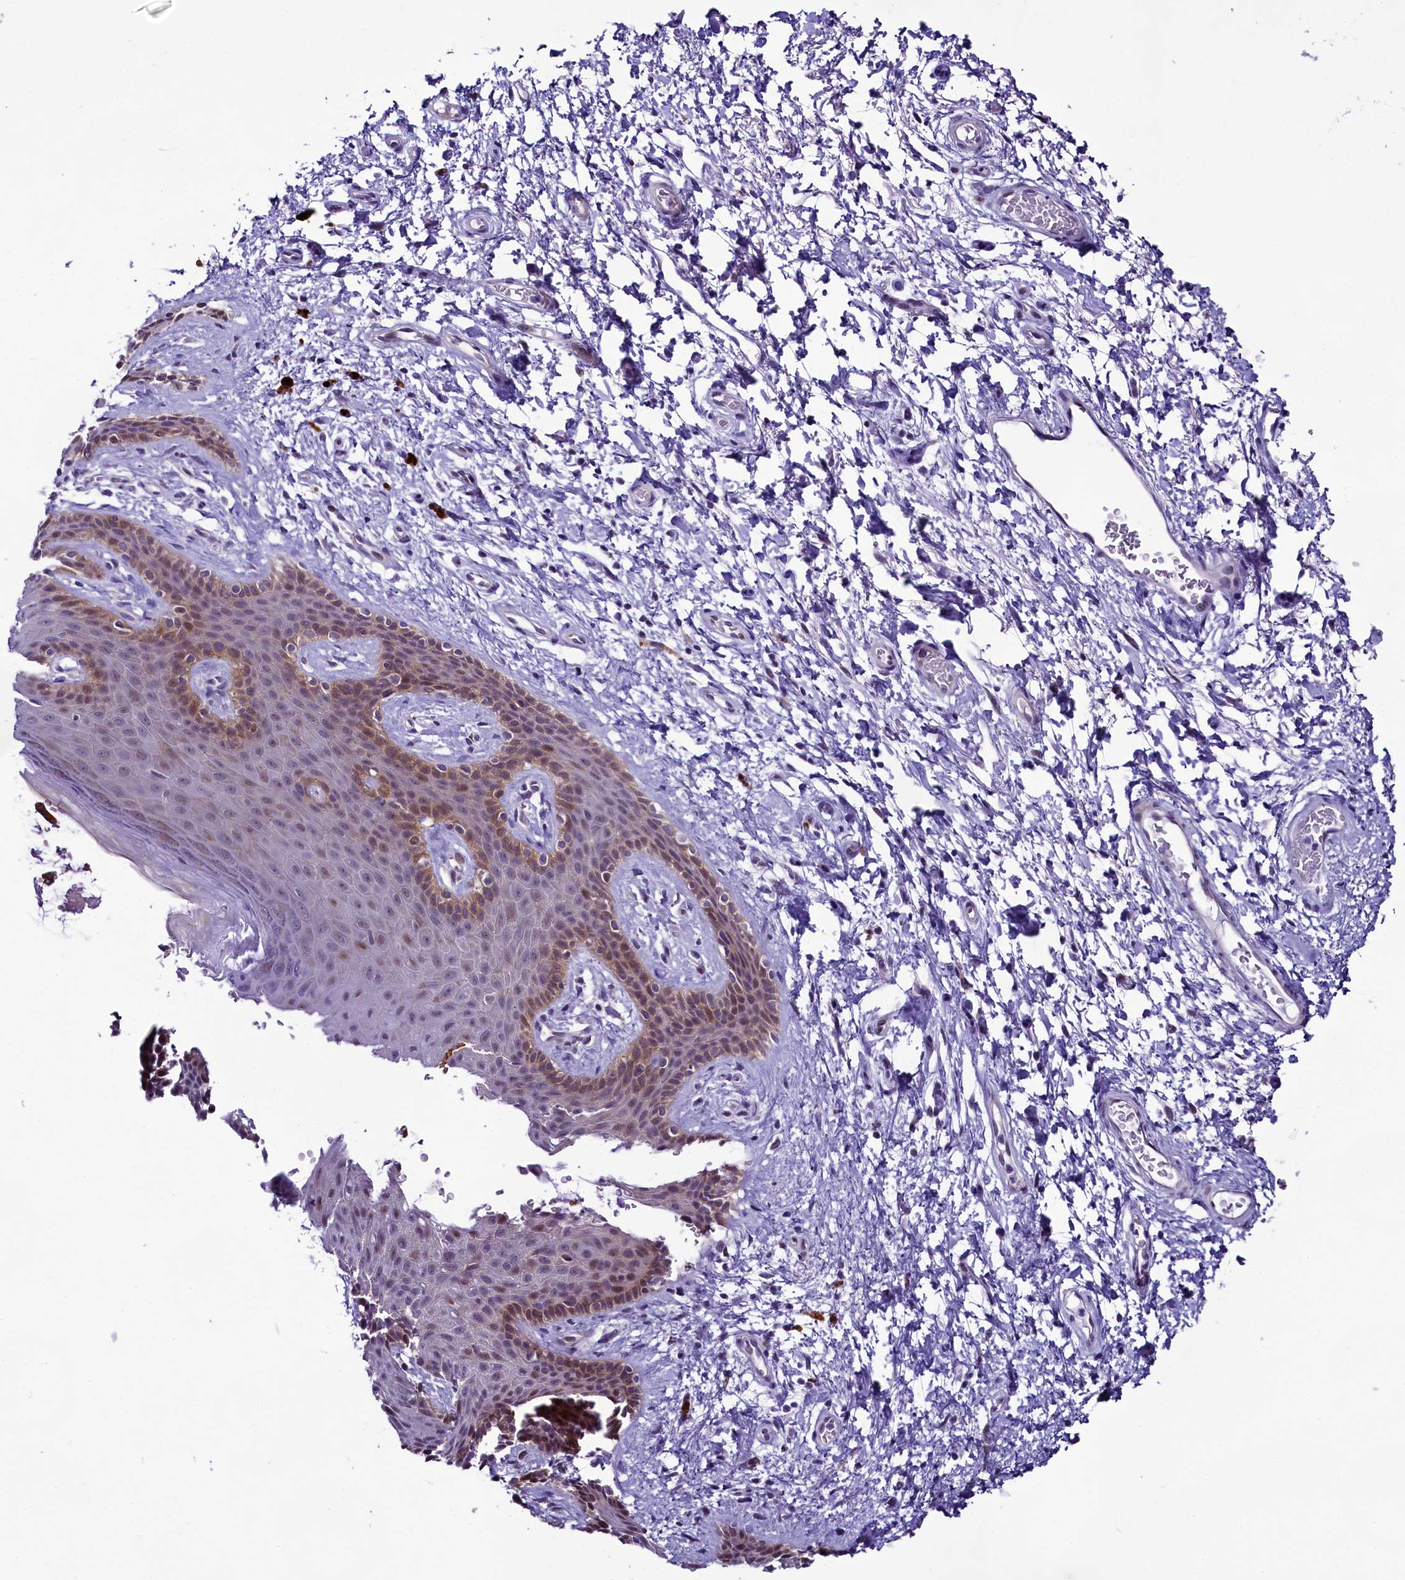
{"staining": {"intensity": "moderate", "quantity": "25%-75%", "location": "cytoplasmic/membranous,nuclear"}, "tissue": "skin", "cell_type": "Epidermal cells", "image_type": "normal", "snomed": [{"axis": "morphology", "description": "Normal tissue, NOS"}, {"axis": "topography", "description": "Anal"}], "caption": "Immunohistochemical staining of benign skin shows moderate cytoplasmic/membranous,nuclear protein positivity in approximately 25%-75% of epidermal cells.", "gene": "CCDC106", "patient": {"sex": "female", "age": 46}}